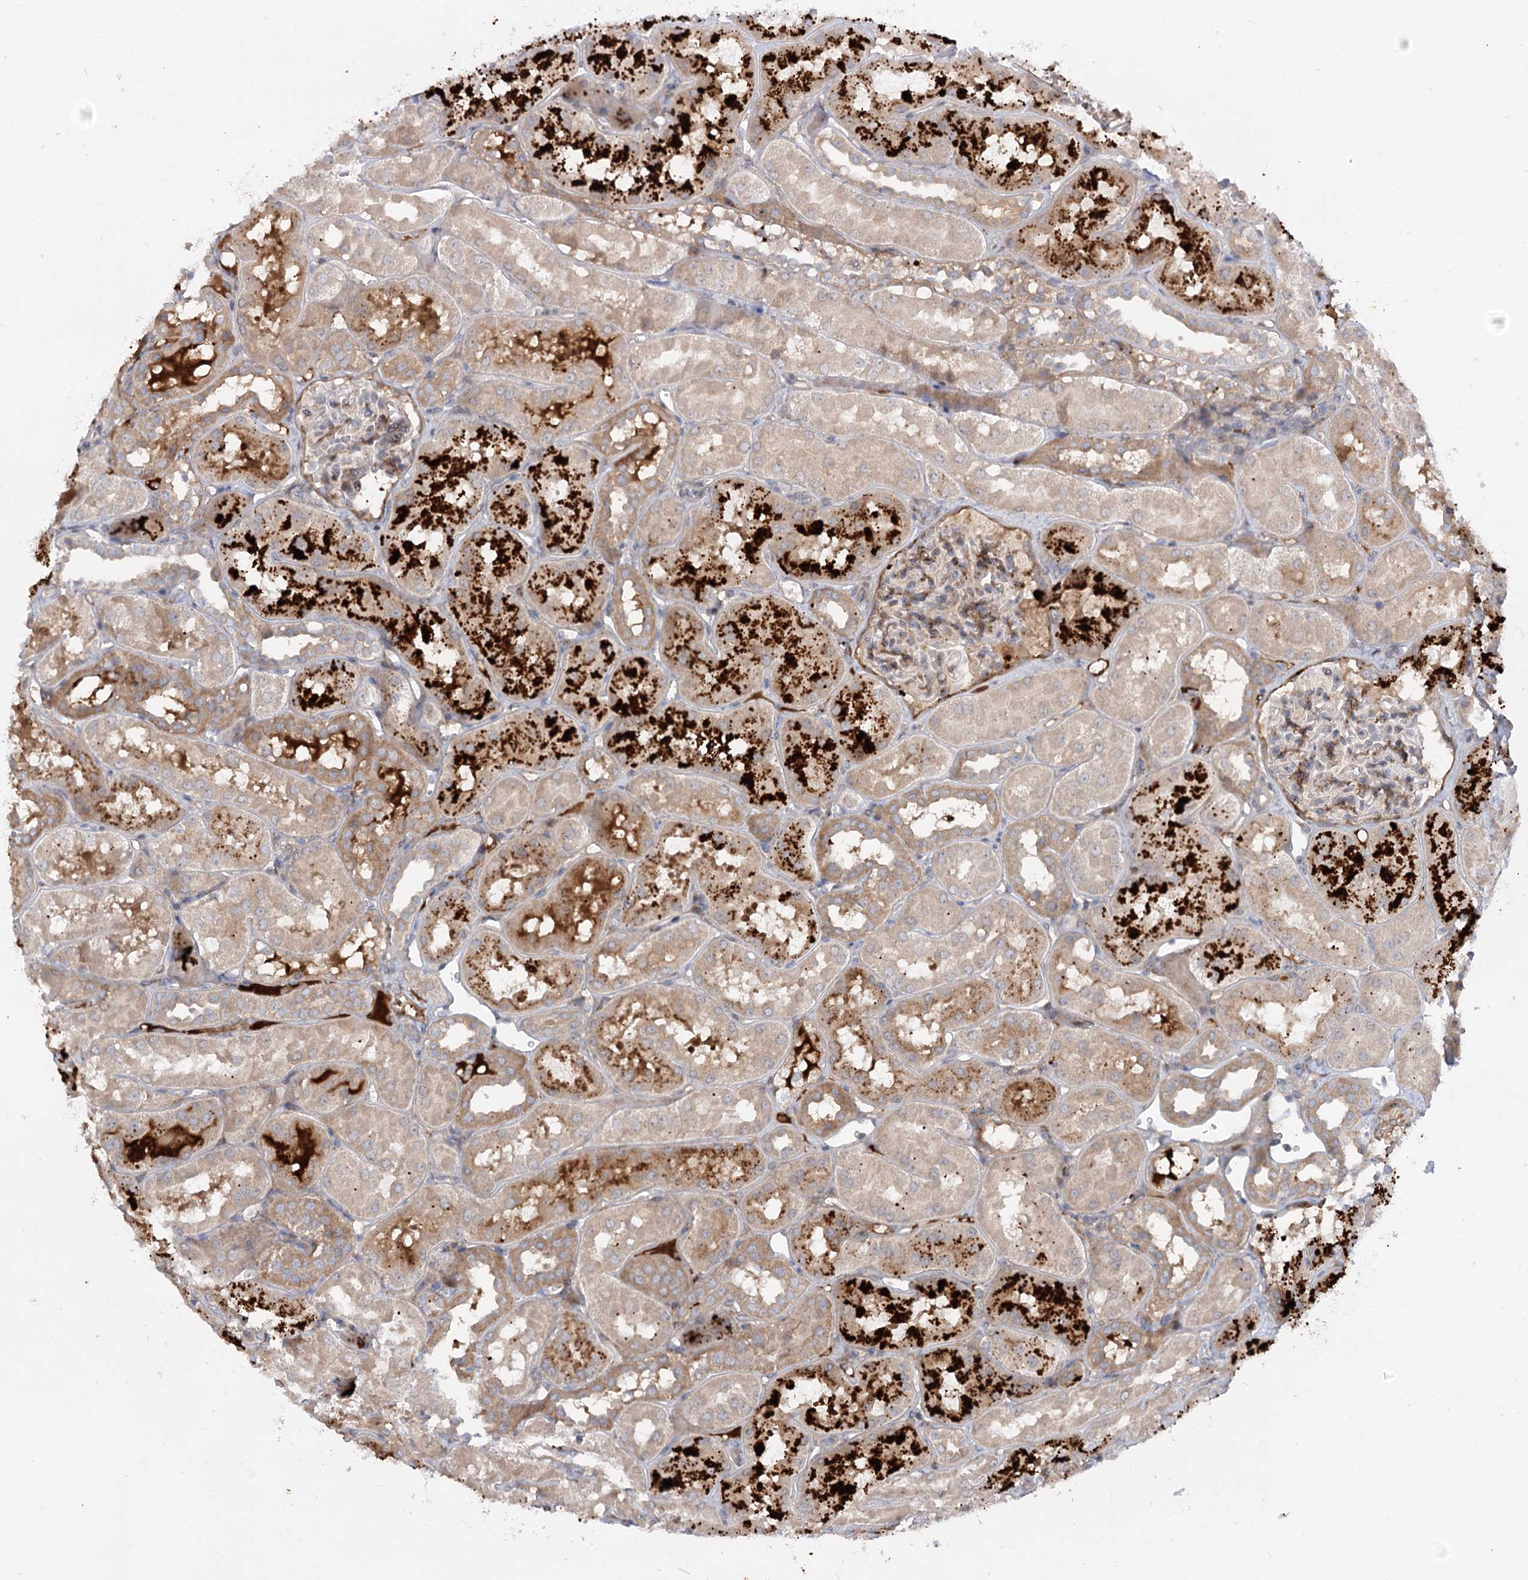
{"staining": {"intensity": "moderate", "quantity": "<25%", "location": "cytoplasmic/membranous"}, "tissue": "kidney", "cell_type": "Cells in glomeruli", "image_type": "normal", "snomed": [{"axis": "morphology", "description": "Normal tissue, NOS"}, {"axis": "topography", "description": "Kidney"}, {"axis": "topography", "description": "Urinary bladder"}], "caption": "Approximately <25% of cells in glomeruli in benign human kidney exhibit moderate cytoplasmic/membranous protein expression as visualized by brown immunohistochemical staining.", "gene": "FGF19", "patient": {"sex": "male", "age": 16}}